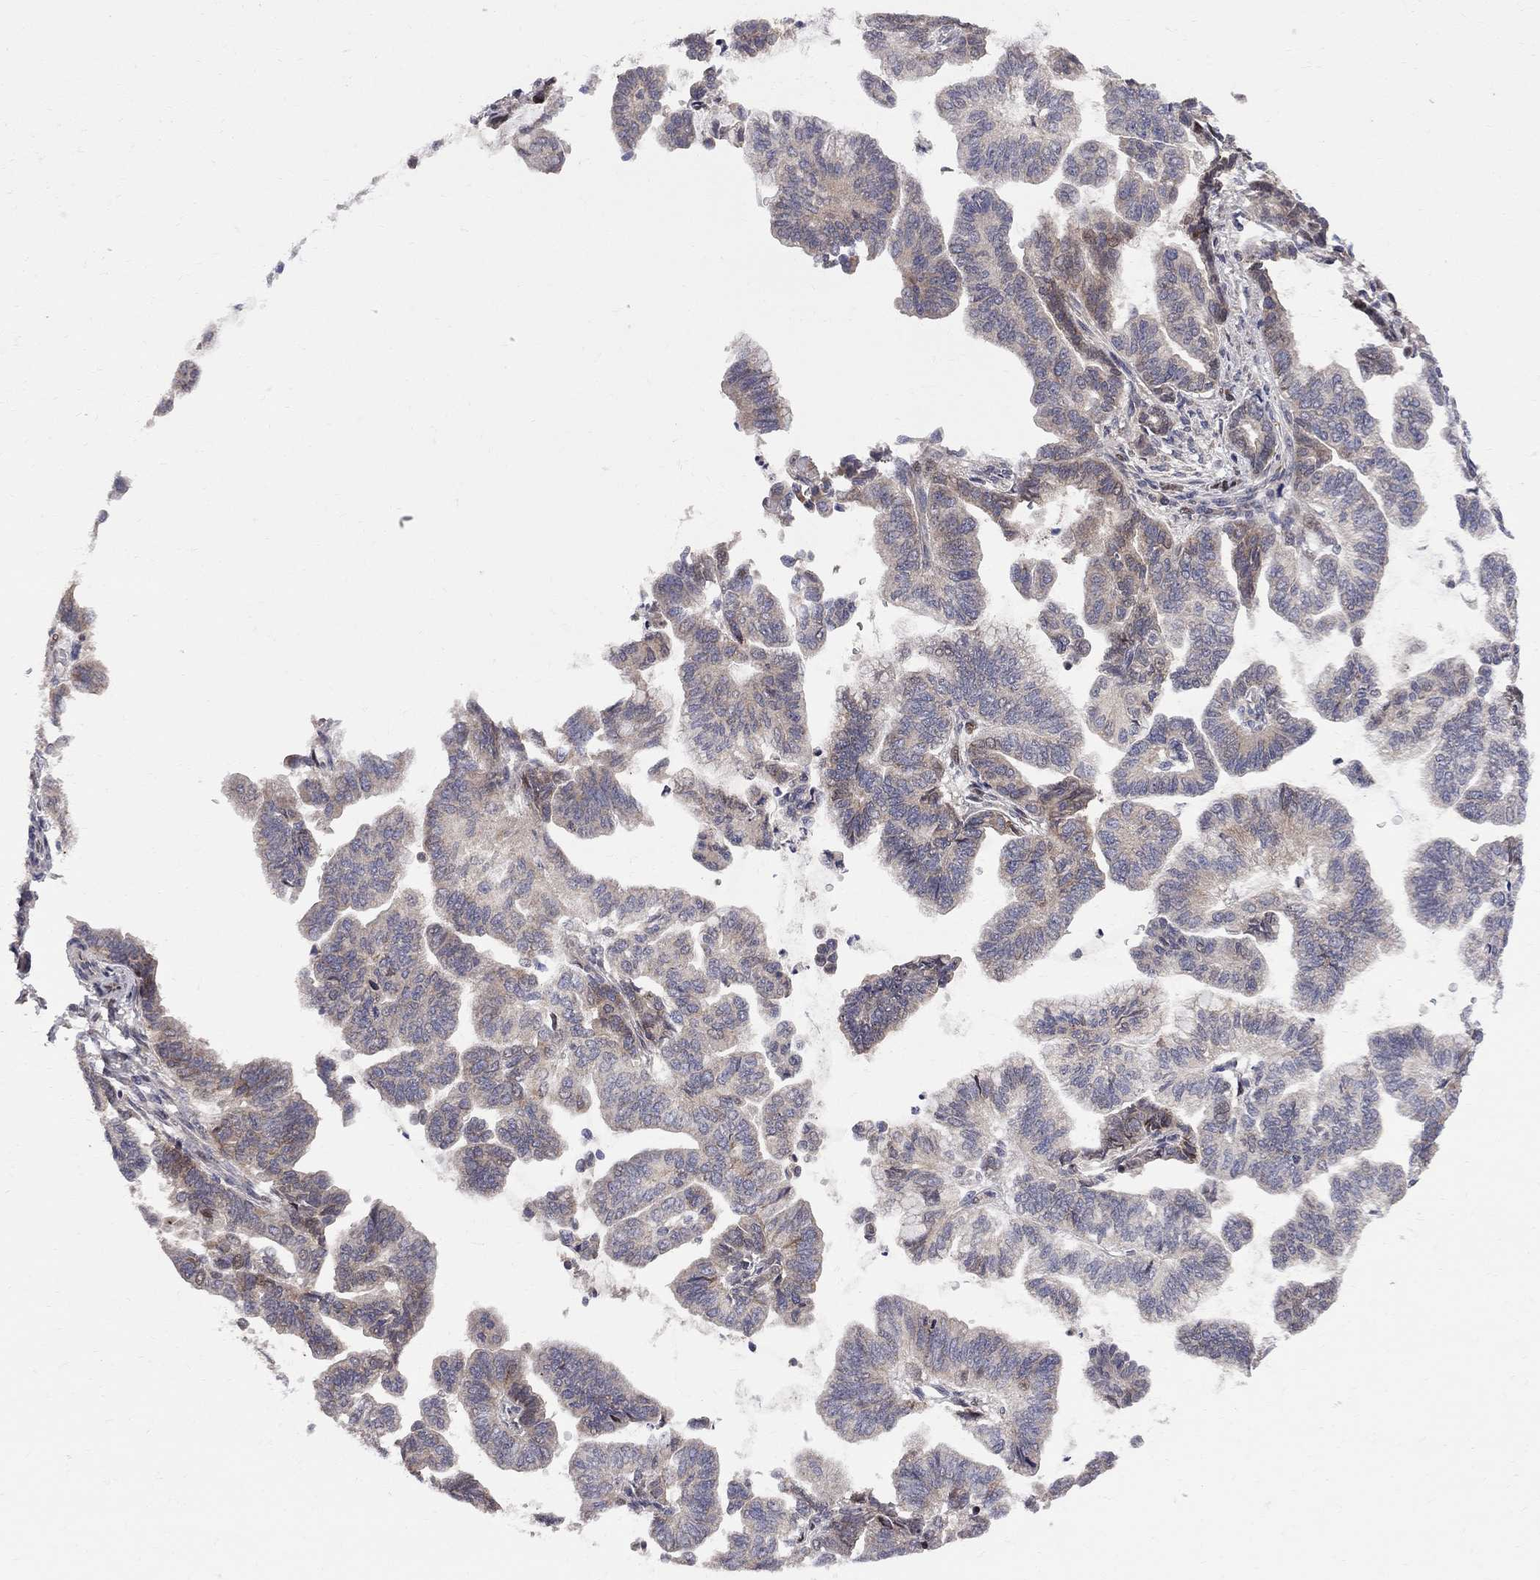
{"staining": {"intensity": "moderate", "quantity": "<25%", "location": "nuclear"}, "tissue": "stomach cancer", "cell_type": "Tumor cells", "image_type": "cancer", "snomed": [{"axis": "morphology", "description": "Adenocarcinoma, NOS"}, {"axis": "topography", "description": "Stomach"}], "caption": "Immunohistochemical staining of adenocarcinoma (stomach) displays low levels of moderate nuclear protein staining in approximately <25% of tumor cells. The protein of interest is shown in brown color, while the nuclei are stained blue.", "gene": "CNOT11", "patient": {"sex": "male", "age": 83}}